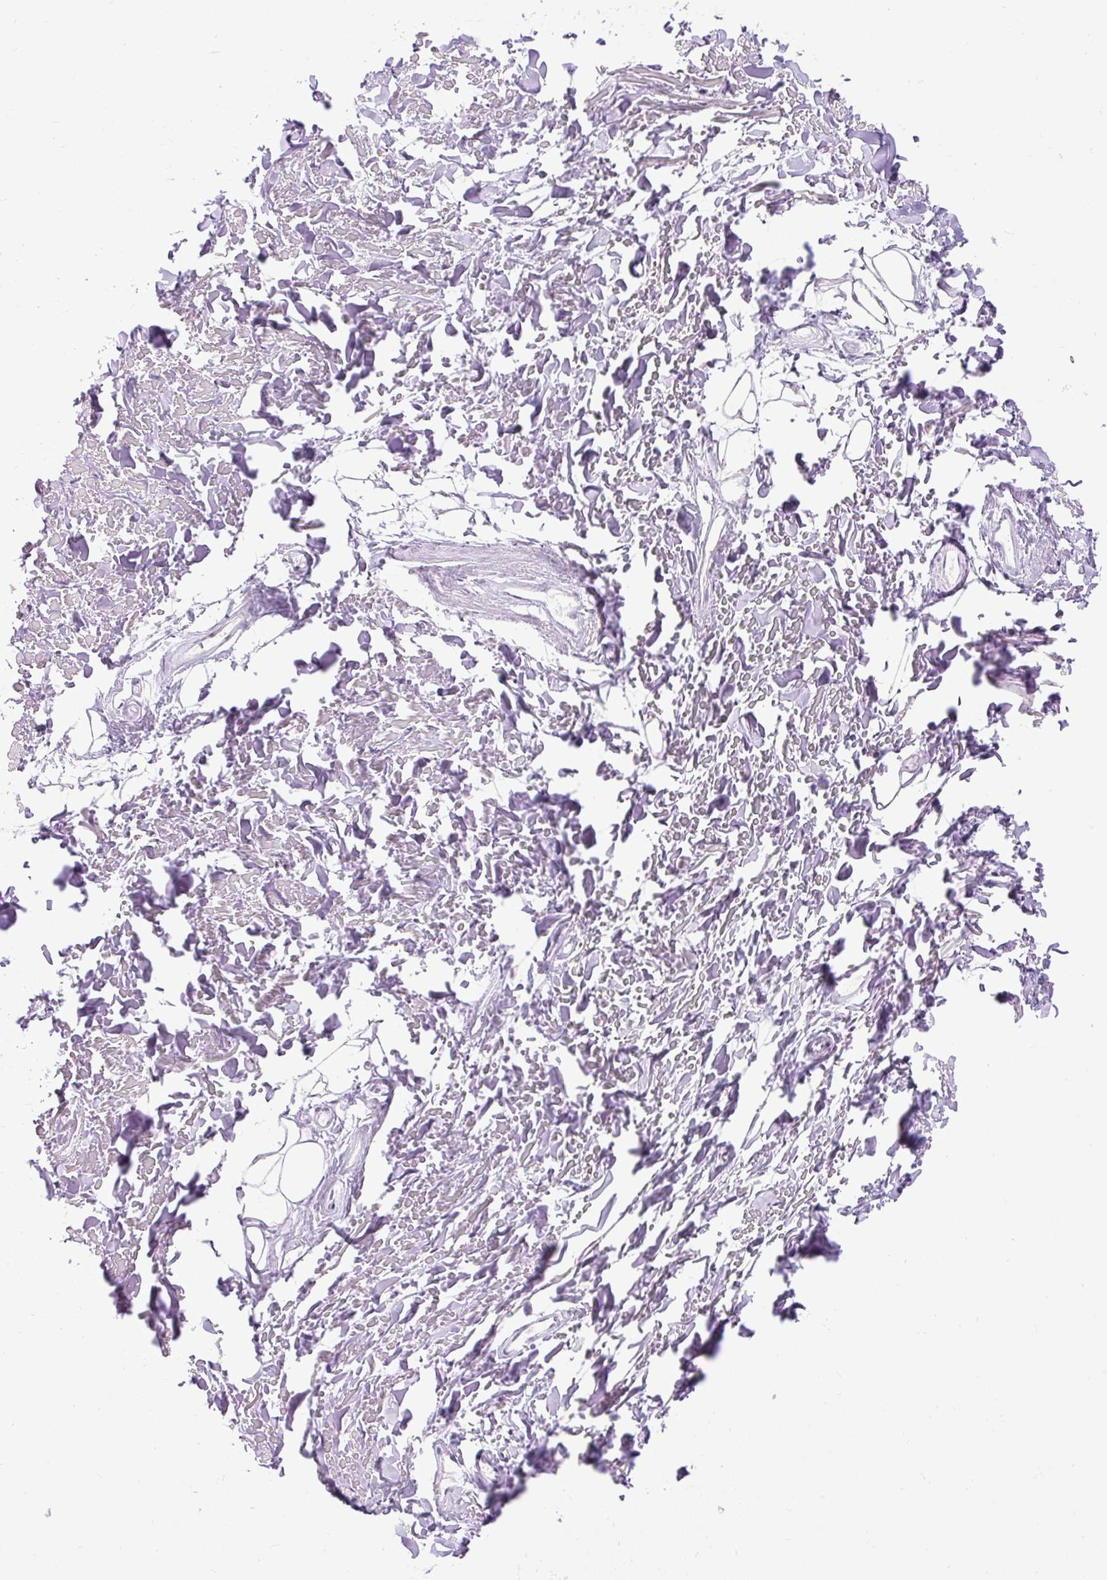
{"staining": {"intensity": "negative", "quantity": "none", "location": "none"}, "tissue": "adipose tissue", "cell_type": "Adipocytes", "image_type": "normal", "snomed": [{"axis": "morphology", "description": "Normal tissue, NOS"}, {"axis": "topography", "description": "Cartilage tissue"}], "caption": "Immunohistochemical staining of normal human adipose tissue shows no significant positivity in adipocytes. (DAB IHC visualized using brightfield microscopy, high magnification).", "gene": "UPP1", "patient": {"sex": "male", "age": 57}}